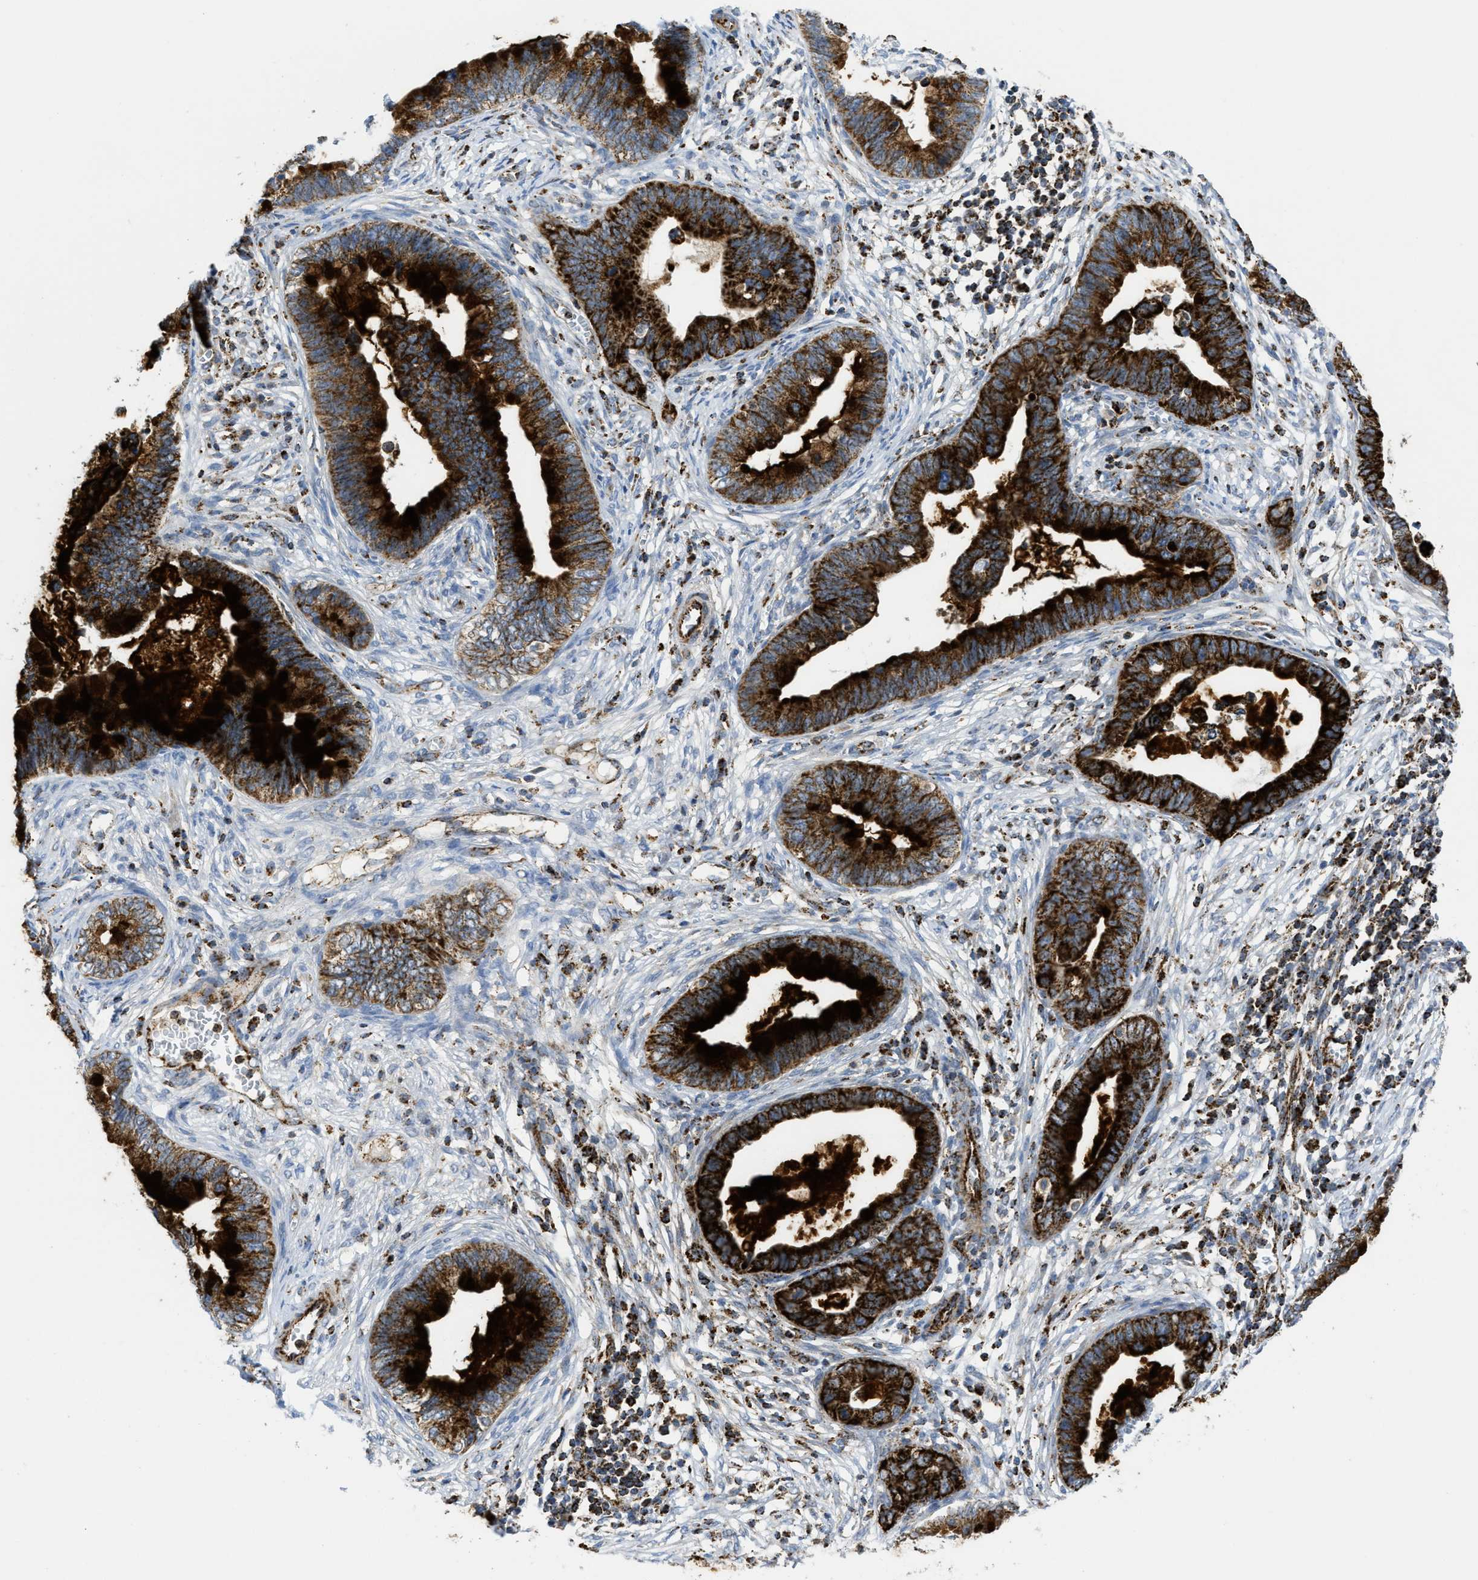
{"staining": {"intensity": "strong", "quantity": ">75%", "location": "cytoplasmic/membranous"}, "tissue": "cervical cancer", "cell_type": "Tumor cells", "image_type": "cancer", "snomed": [{"axis": "morphology", "description": "Adenocarcinoma, NOS"}, {"axis": "topography", "description": "Cervix"}], "caption": "Strong cytoplasmic/membranous expression for a protein is identified in about >75% of tumor cells of cervical cancer using IHC.", "gene": "SQOR", "patient": {"sex": "female", "age": 44}}